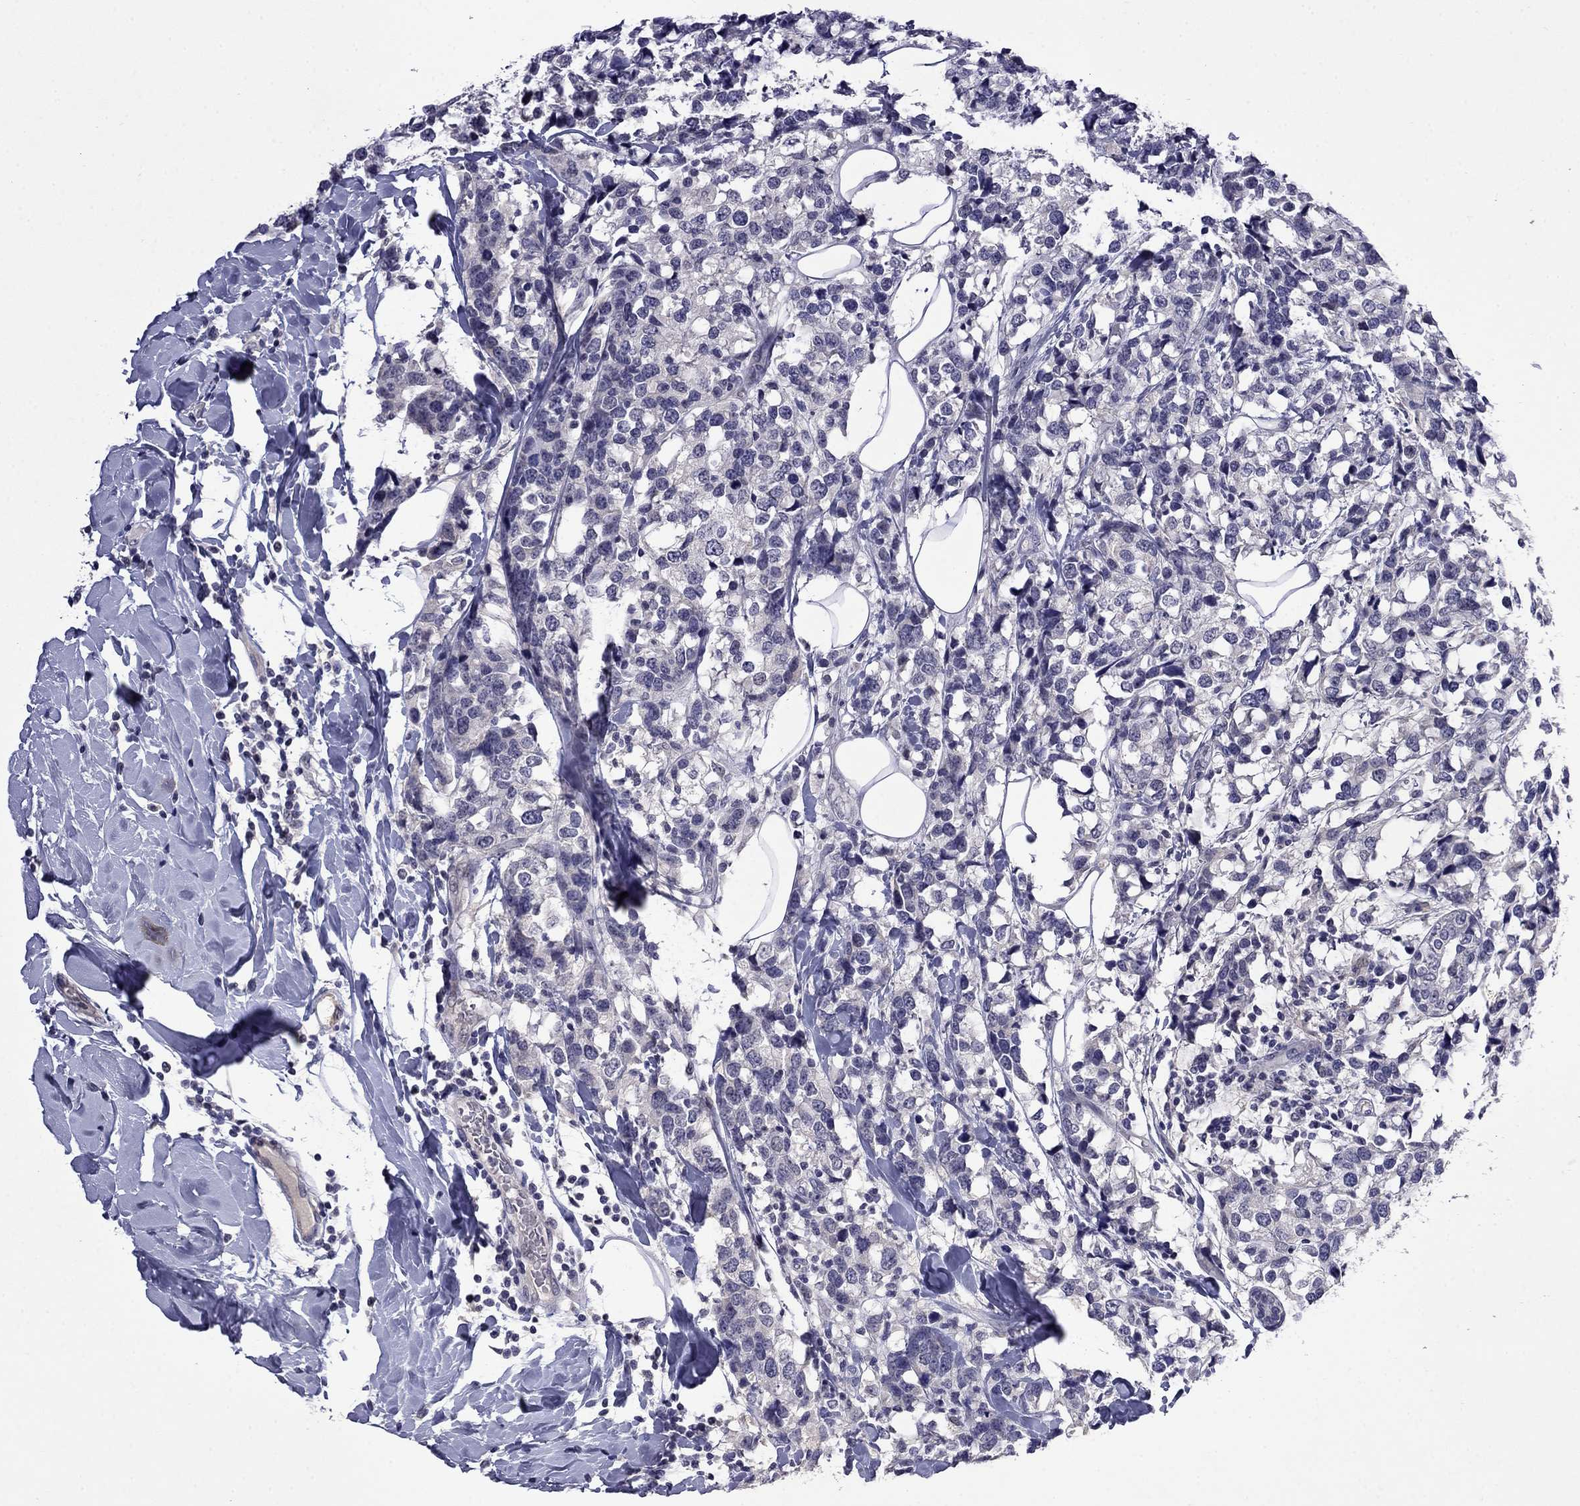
{"staining": {"intensity": "negative", "quantity": "none", "location": "none"}, "tissue": "breast cancer", "cell_type": "Tumor cells", "image_type": "cancer", "snomed": [{"axis": "morphology", "description": "Lobular carcinoma"}, {"axis": "topography", "description": "Breast"}], "caption": "Protein analysis of breast cancer exhibits no significant expression in tumor cells. (DAB IHC, high magnification).", "gene": "STAR", "patient": {"sex": "female", "age": 59}}